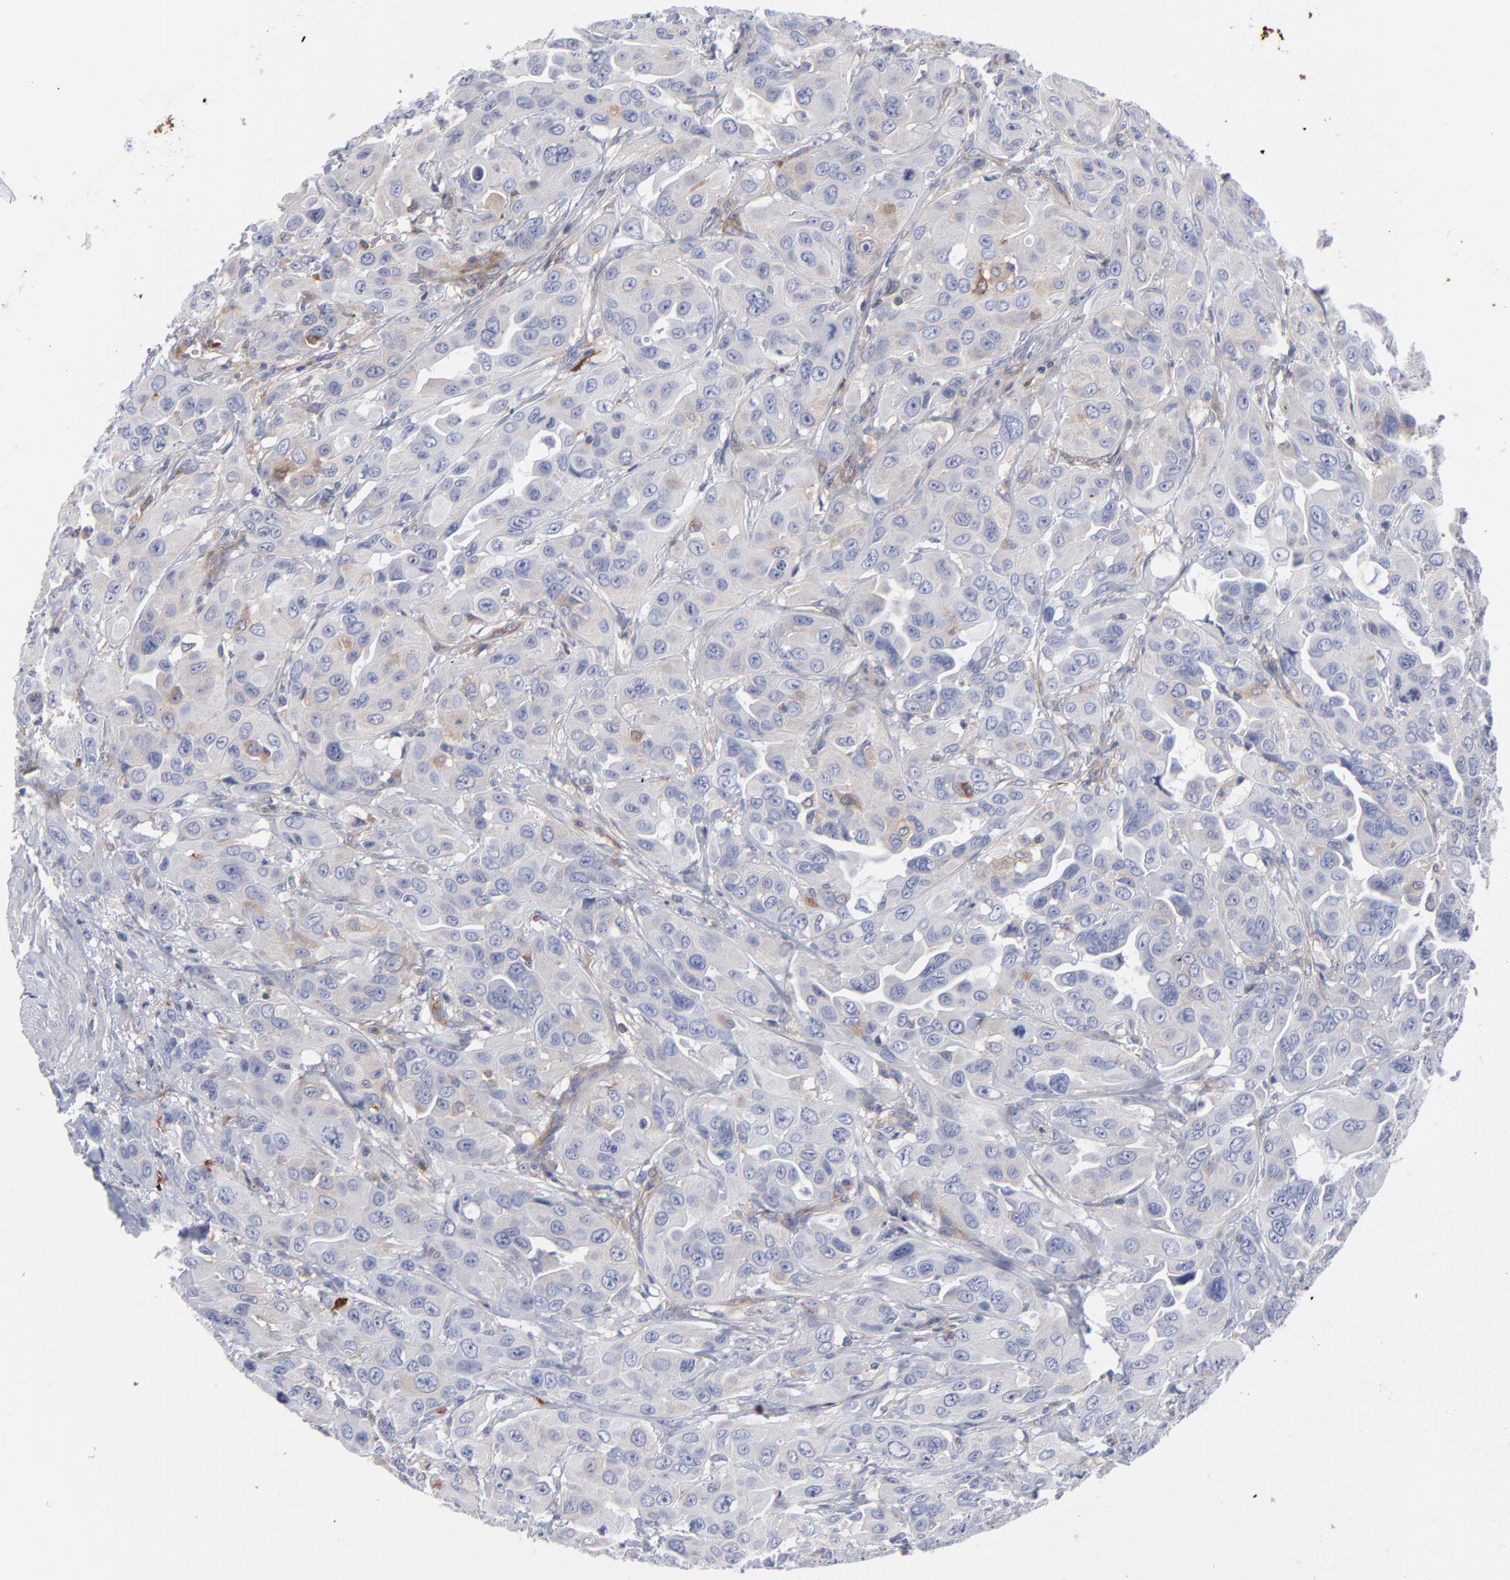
{"staining": {"intensity": "weak", "quantity": "<25%", "location": "cytoplasmic/membranous"}, "tissue": "urothelial cancer", "cell_type": "Tumor cells", "image_type": "cancer", "snomed": [{"axis": "morphology", "description": "Urothelial carcinoma, High grade"}, {"axis": "topography", "description": "Urinary bladder"}], "caption": "High magnification brightfield microscopy of urothelial cancer stained with DAB (brown) and counterstained with hematoxylin (blue): tumor cells show no significant expression.", "gene": "NFKBIA", "patient": {"sex": "male", "age": 73}}